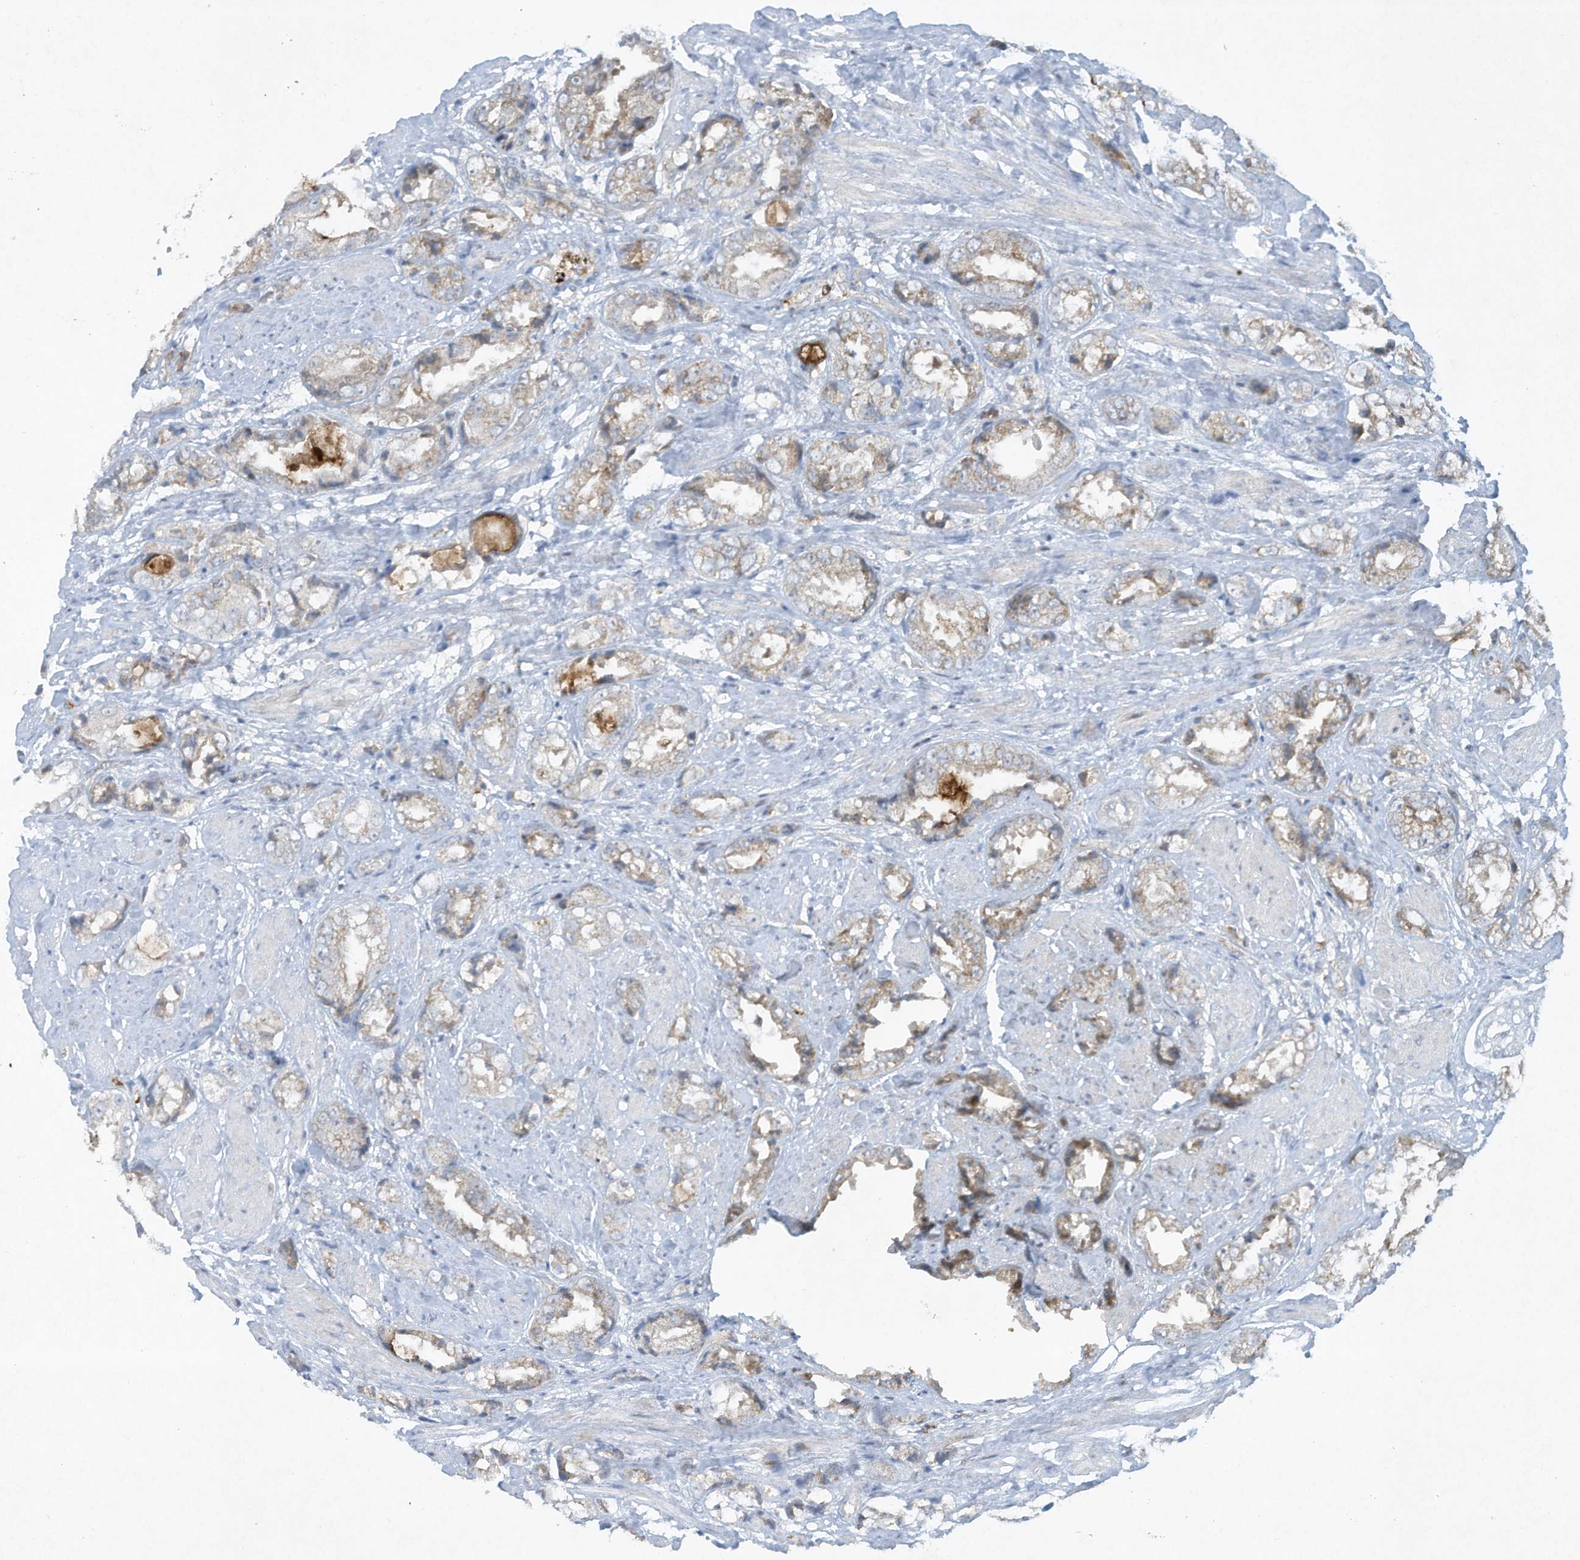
{"staining": {"intensity": "weak", "quantity": "<25%", "location": "cytoplasmic/membranous"}, "tissue": "prostate cancer", "cell_type": "Tumor cells", "image_type": "cancer", "snomed": [{"axis": "morphology", "description": "Adenocarcinoma, High grade"}, {"axis": "topography", "description": "Prostate"}], "caption": "This photomicrograph is of high-grade adenocarcinoma (prostate) stained with immunohistochemistry to label a protein in brown with the nuclei are counter-stained blue. There is no staining in tumor cells.", "gene": "CHRNA4", "patient": {"sex": "male", "age": 61}}